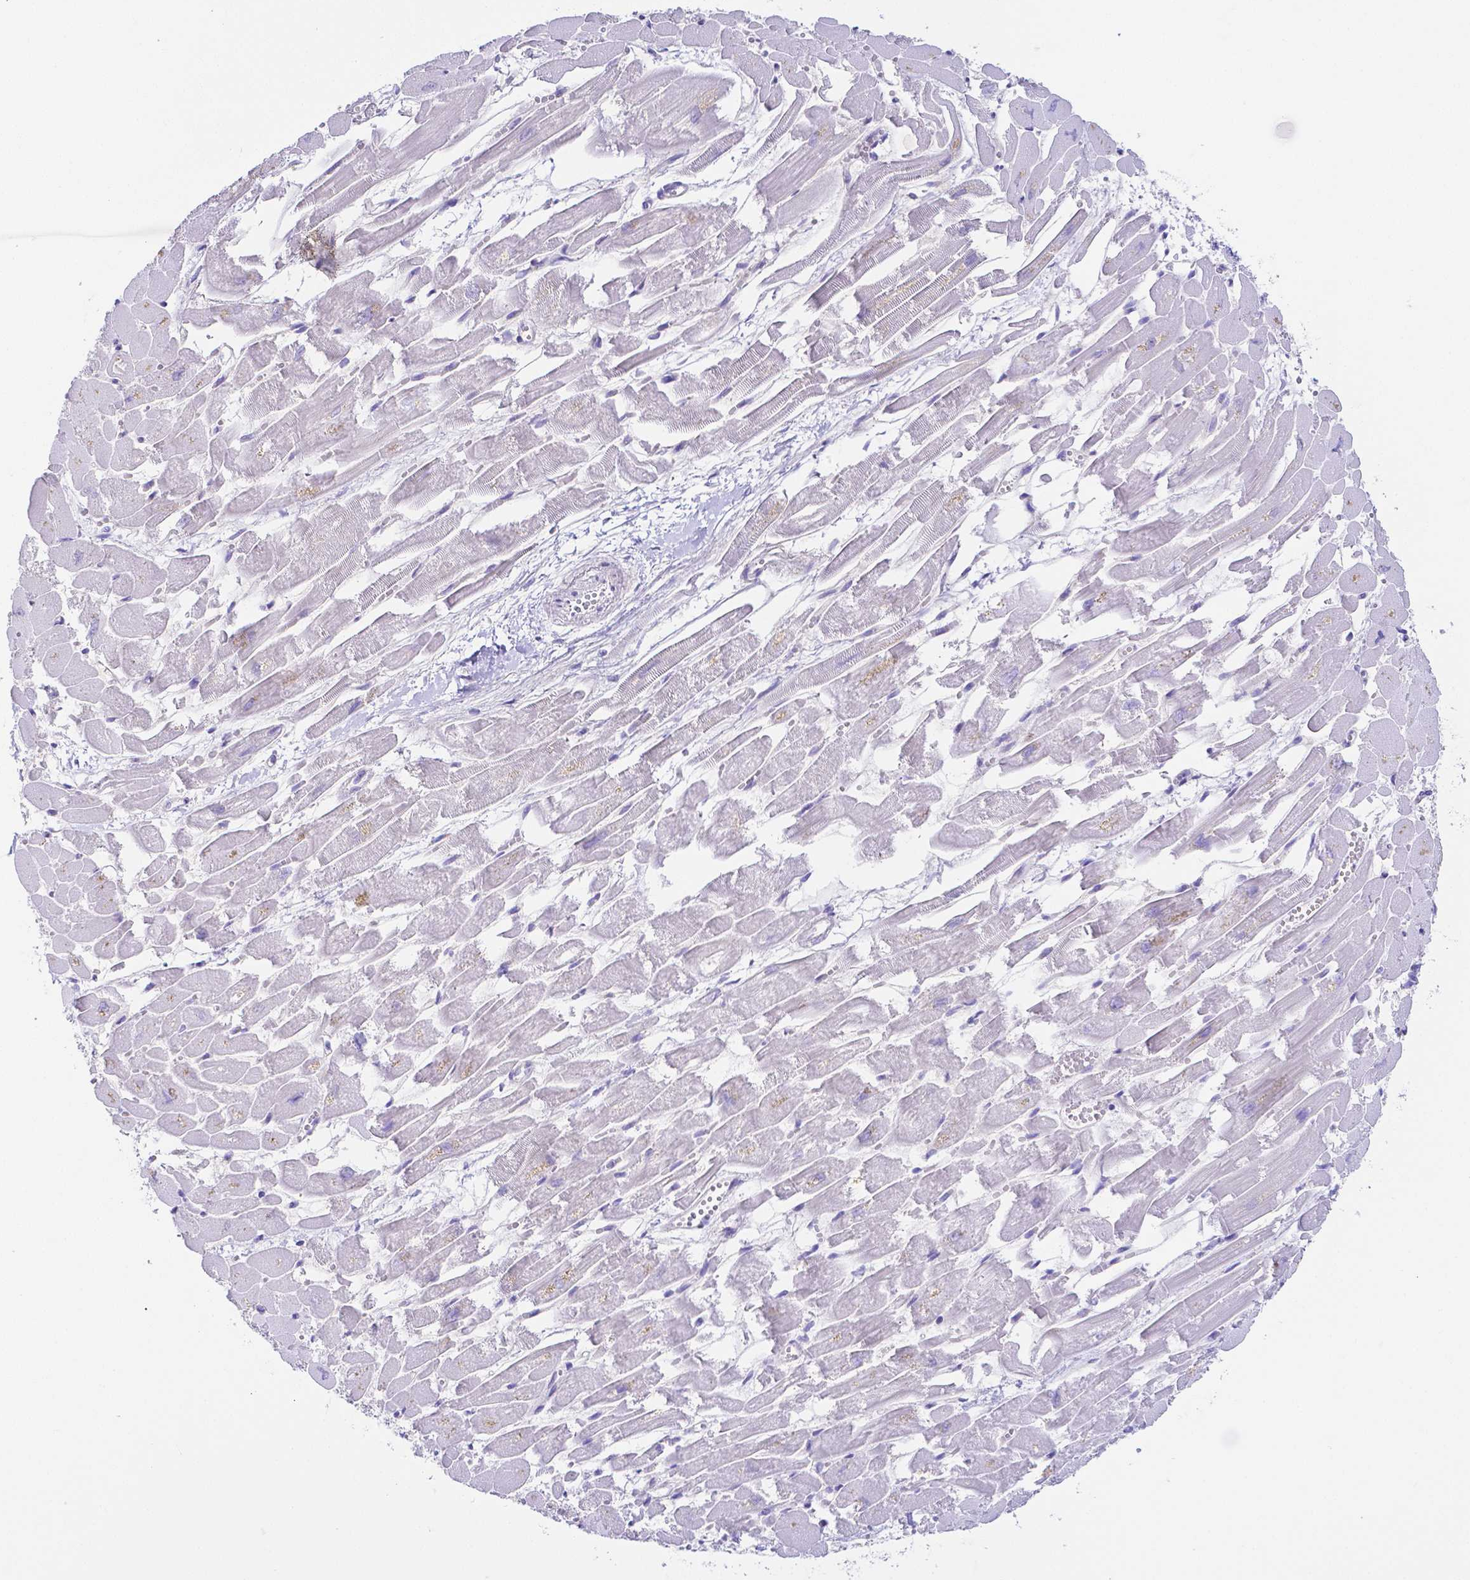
{"staining": {"intensity": "negative", "quantity": "none", "location": "none"}, "tissue": "heart muscle", "cell_type": "Cardiomyocytes", "image_type": "normal", "snomed": [{"axis": "morphology", "description": "Normal tissue, NOS"}, {"axis": "topography", "description": "Heart"}], "caption": "Cardiomyocytes are negative for protein expression in benign human heart muscle.", "gene": "PKP3", "patient": {"sex": "female", "age": 52}}